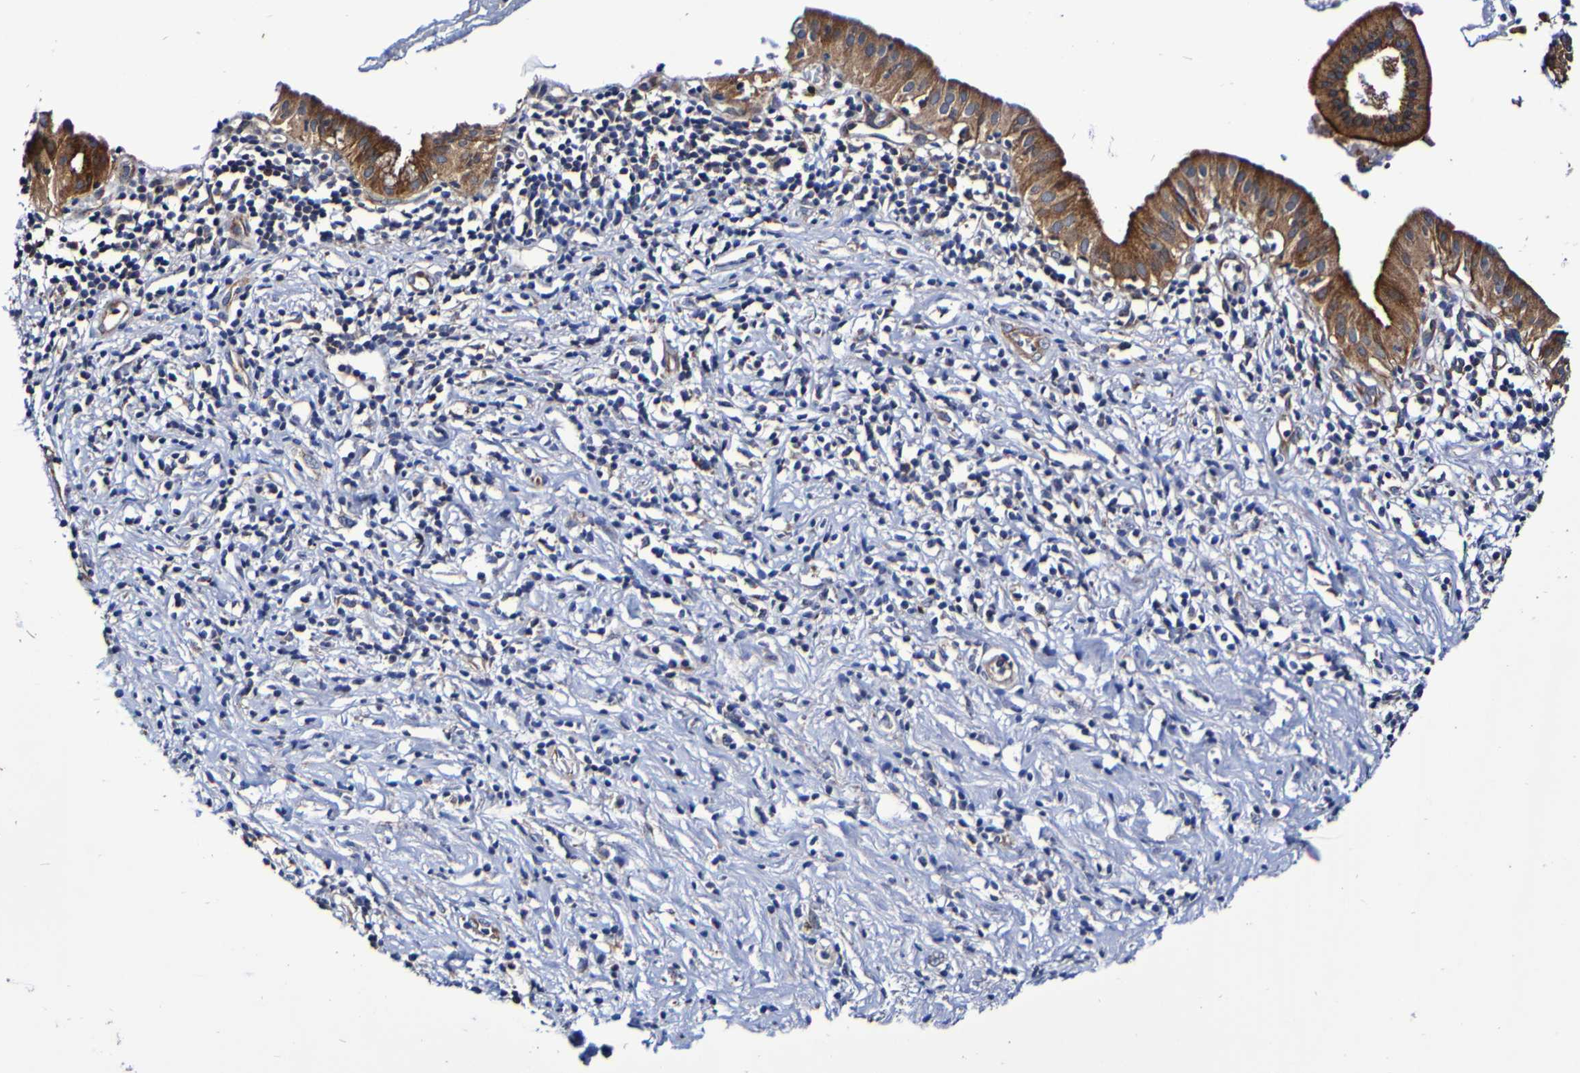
{"staining": {"intensity": "strong", "quantity": ">75%", "location": "cytoplasmic/membranous"}, "tissue": "pancreatic cancer", "cell_type": "Tumor cells", "image_type": "cancer", "snomed": [{"axis": "morphology", "description": "Adenocarcinoma, NOS"}, {"axis": "morphology", "description": "Adenocarcinoma, metastatic, NOS"}, {"axis": "topography", "description": "Lymph node"}, {"axis": "topography", "description": "Pancreas"}, {"axis": "topography", "description": "Duodenum"}], "caption": "Metastatic adenocarcinoma (pancreatic) stained for a protein (brown) demonstrates strong cytoplasmic/membranous positive positivity in approximately >75% of tumor cells.", "gene": "GJB1", "patient": {"sex": "female", "age": 64}}